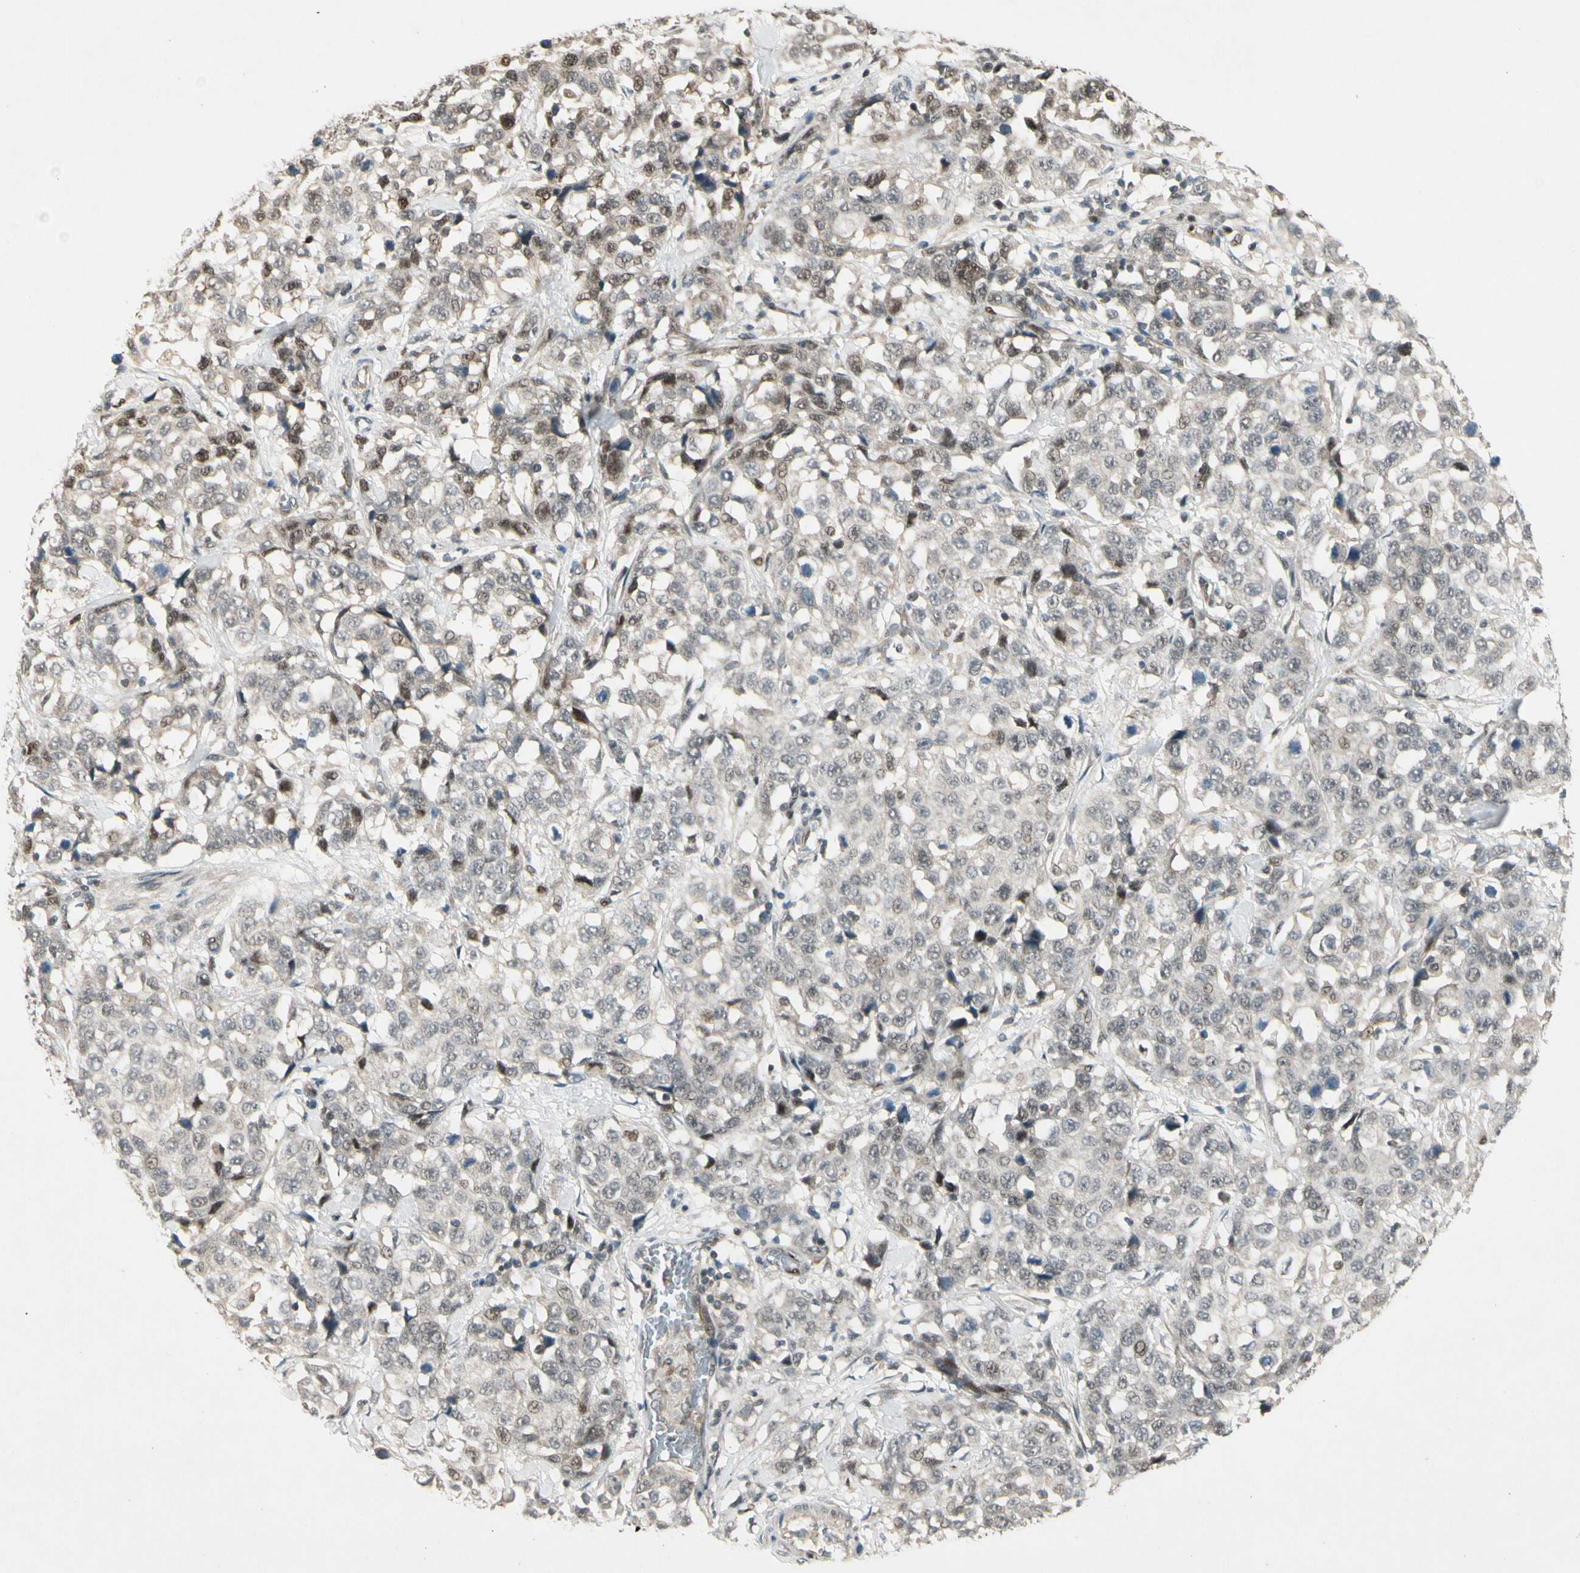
{"staining": {"intensity": "weak", "quantity": "25%-75%", "location": "nuclear"}, "tissue": "stomach cancer", "cell_type": "Tumor cells", "image_type": "cancer", "snomed": [{"axis": "morphology", "description": "Normal tissue, NOS"}, {"axis": "morphology", "description": "Adenocarcinoma, NOS"}, {"axis": "topography", "description": "Stomach"}], "caption": "A high-resolution micrograph shows immunohistochemistry (IHC) staining of stomach cancer, which reveals weak nuclear staining in approximately 25%-75% of tumor cells.", "gene": "CDK11A", "patient": {"sex": "male", "age": 48}}